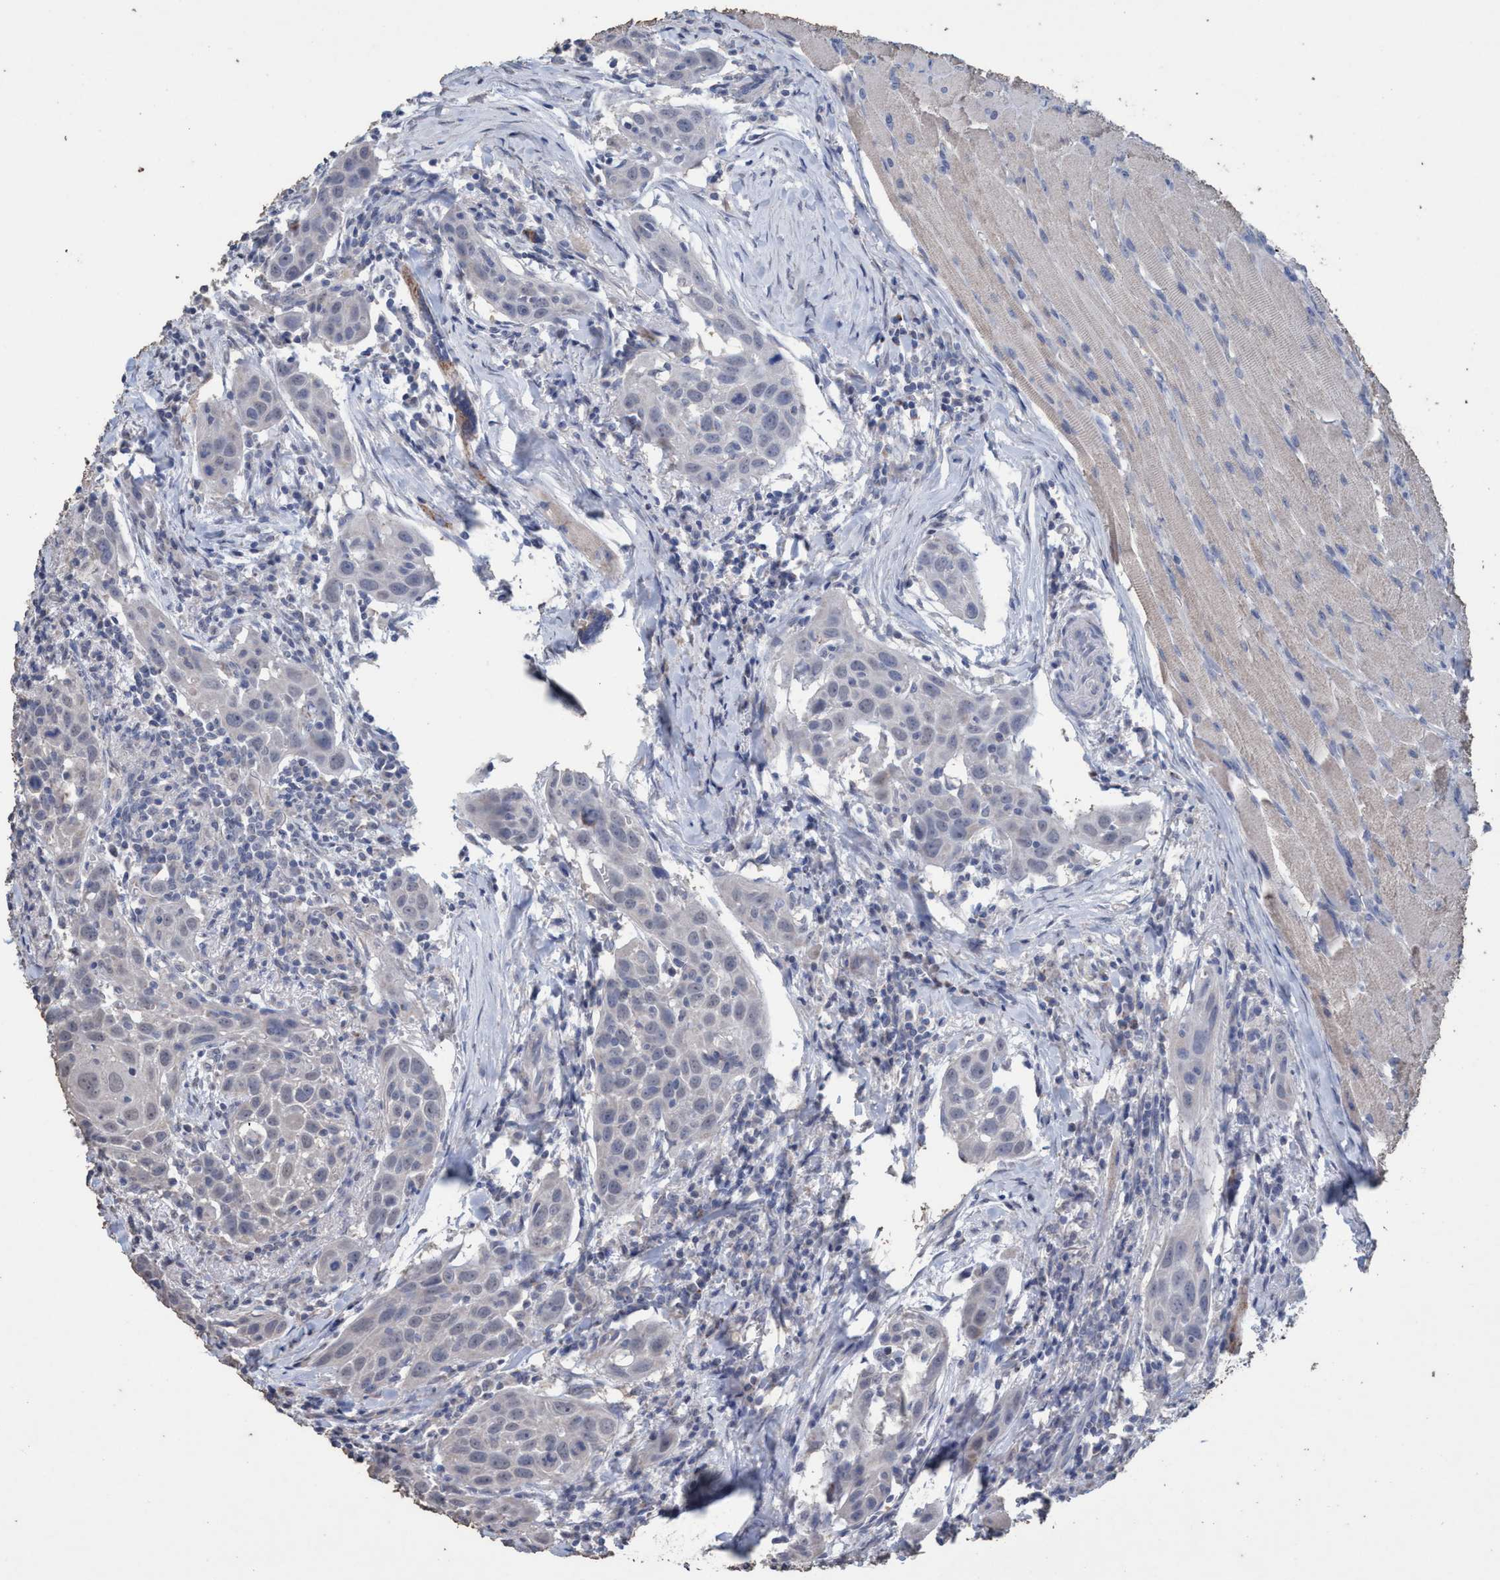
{"staining": {"intensity": "negative", "quantity": "none", "location": "none"}, "tissue": "head and neck cancer", "cell_type": "Tumor cells", "image_type": "cancer", "snomed": [{"axis": "morphology", "description": "Squamous cell carcinoma, NOS"}, {"axis": "topography", "description": "Oral tissue"}, {"axis": "topography", "description": "Head-Neck"}], "caption": "Immunohistochemistry (IHC) of human head and neck cancer shows no expression in tumor cells. (Brightfield microscopy of DAB immunohistochemistry (IHC) at high magnification).", "gene": "RSAD1", "patient": {"sex": "female", "age": 50}}